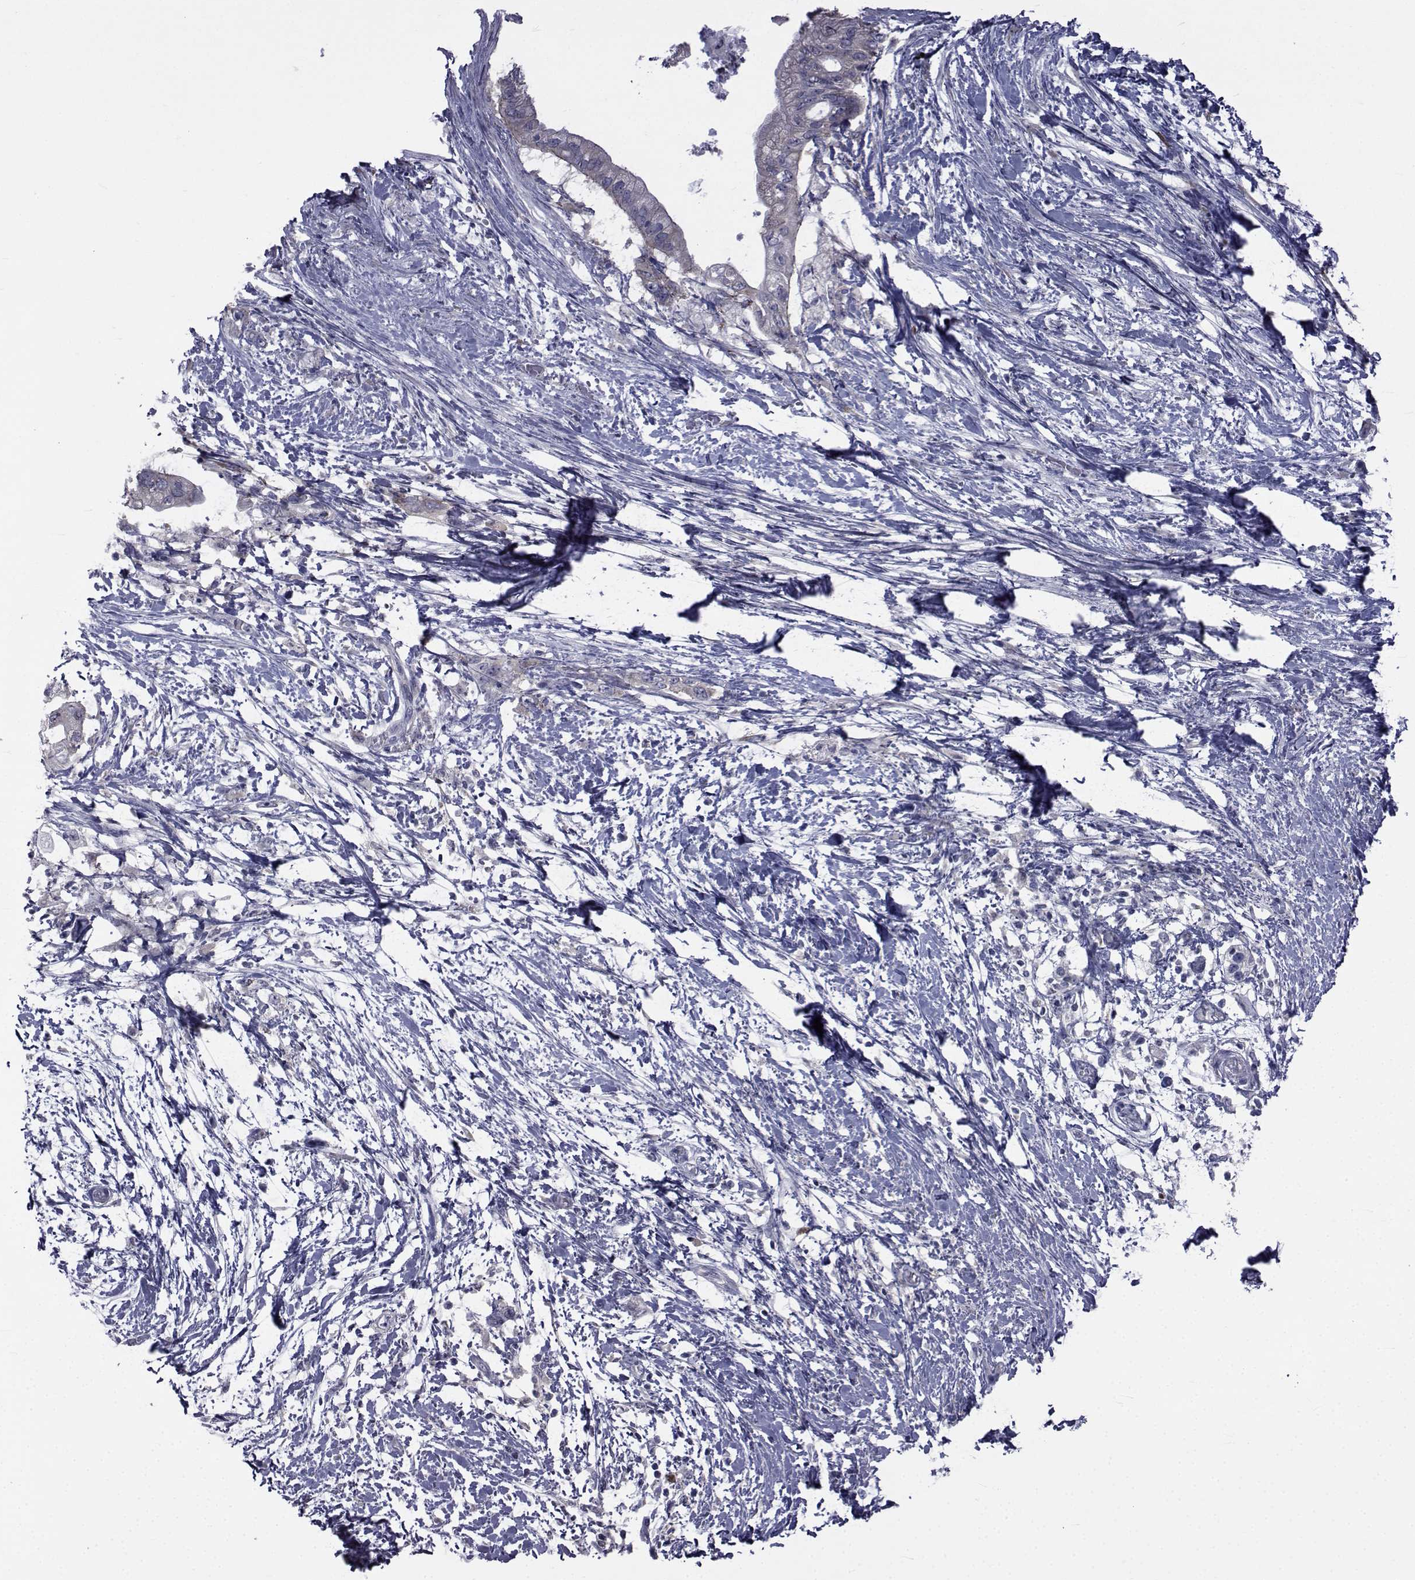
{"staining": {"intensity": "negative", "quantity": "none", "location": "none"}, "tissue": "pancreatic cancer", "cell_type": "Tumor cells", "image_type": "cancer", "snomed": [{"axis": "morphology", "description": "Adenocarcinoma, NOS"}, {"axis": "topography", "description": "Pancreas"}], "caption": "This is an IHC photomicrograph of adenocarcinoma (pancreatic). There is no staining in tumor cells.", "gene": "SLC30A10", "patient": {"sex": "female", "age": 72}}